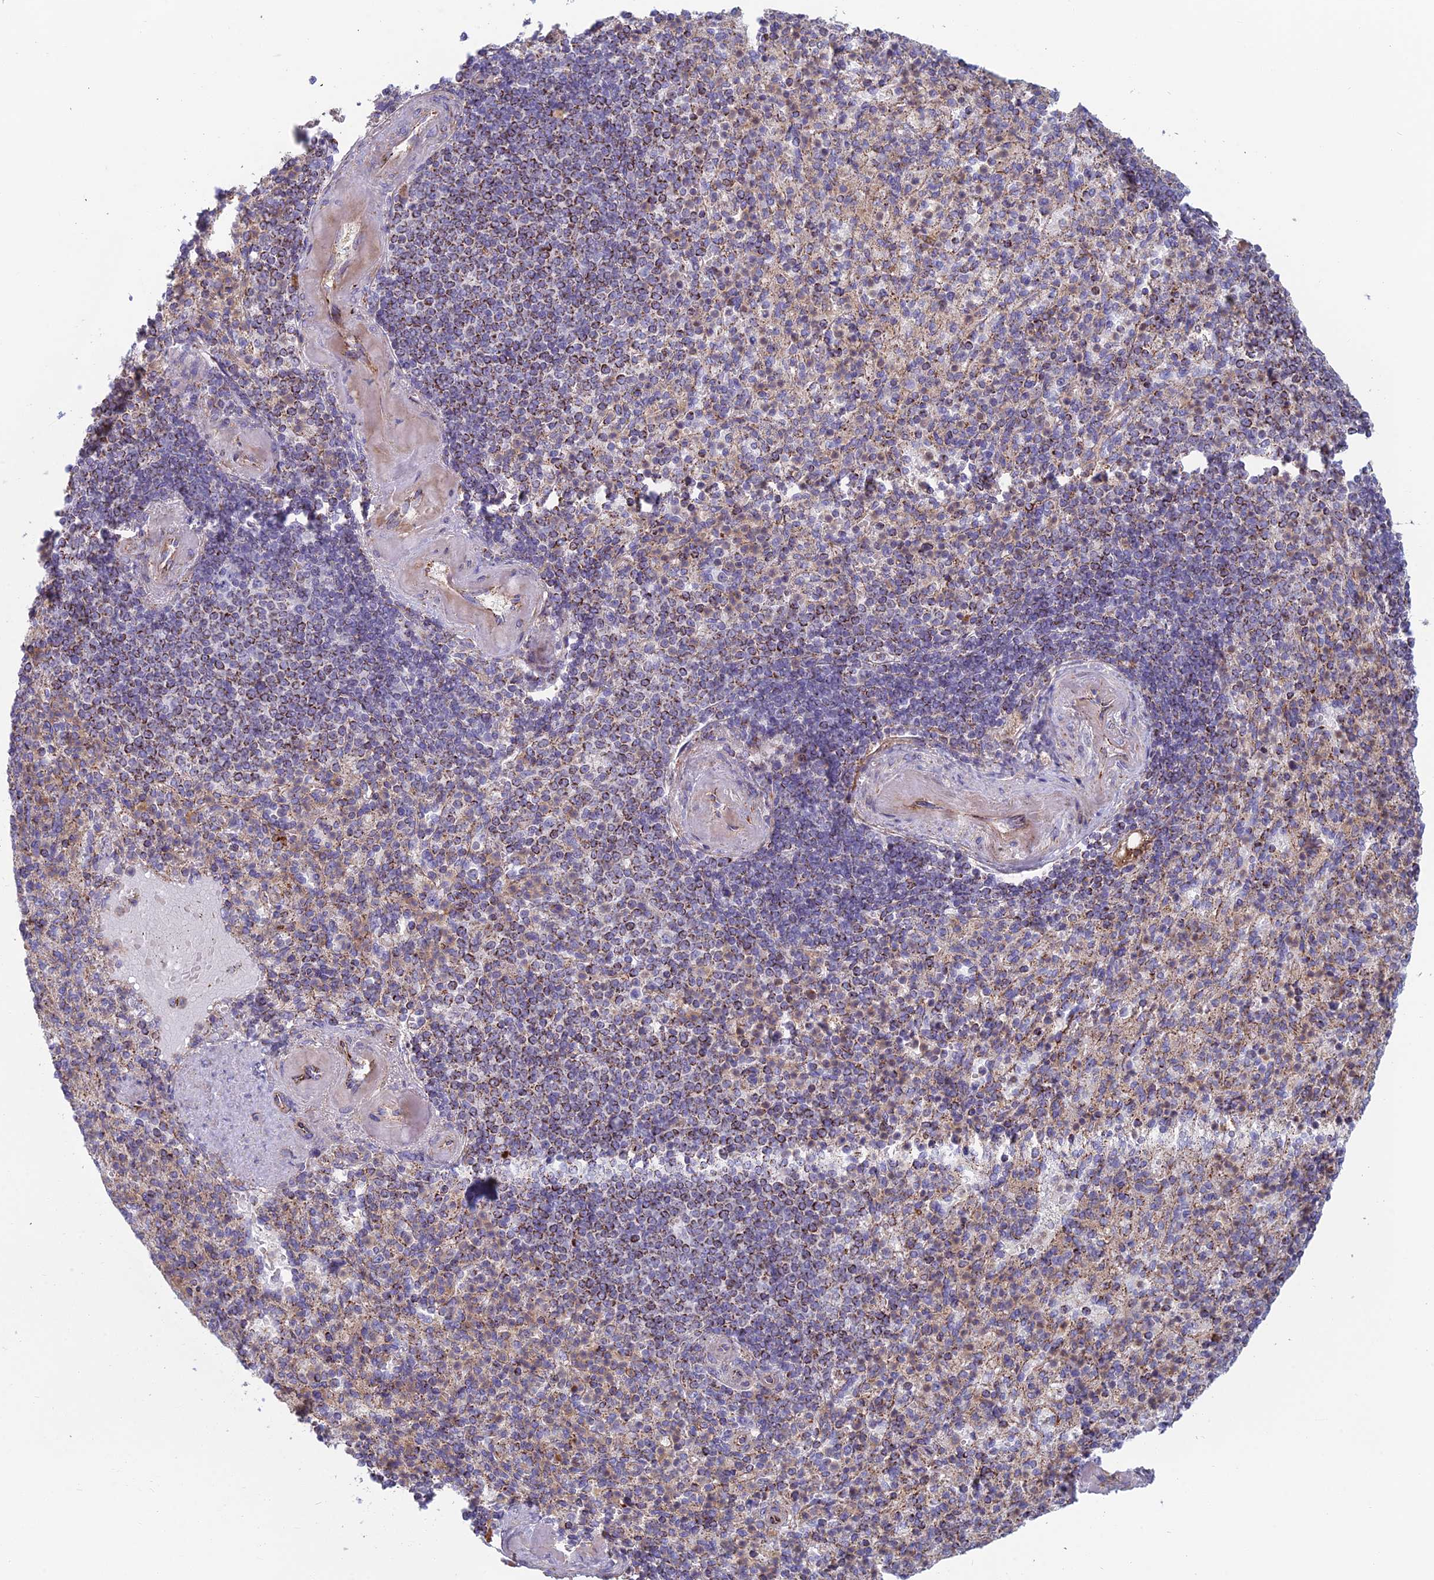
{"staining": {"intensity": "moderate", "quantity": ">75%", "location": "cytoplasmic/membranous"}, "tissue": "spleen", "cell_type": "Cells in red pulp", "image_type": "normal", "snomed": [{"axis": "morphology", "description": "Normal tissue, NOS"}, {"axis": "topography", "description": "Spleen"}], "caption": "Spleen stained with DAB IHC reveals medium levels of moderate cytoplasmic/membranous positivity in about >75% of cells in red pulp. The protein is stained brown, and the nuclei are stained in blue (DAB (3,3'-diaminobenzidine) IHC with brightfield microscopy, high magnification).", "gene": "IFTAP", "patient": {"sex": "female", "age": 74}}